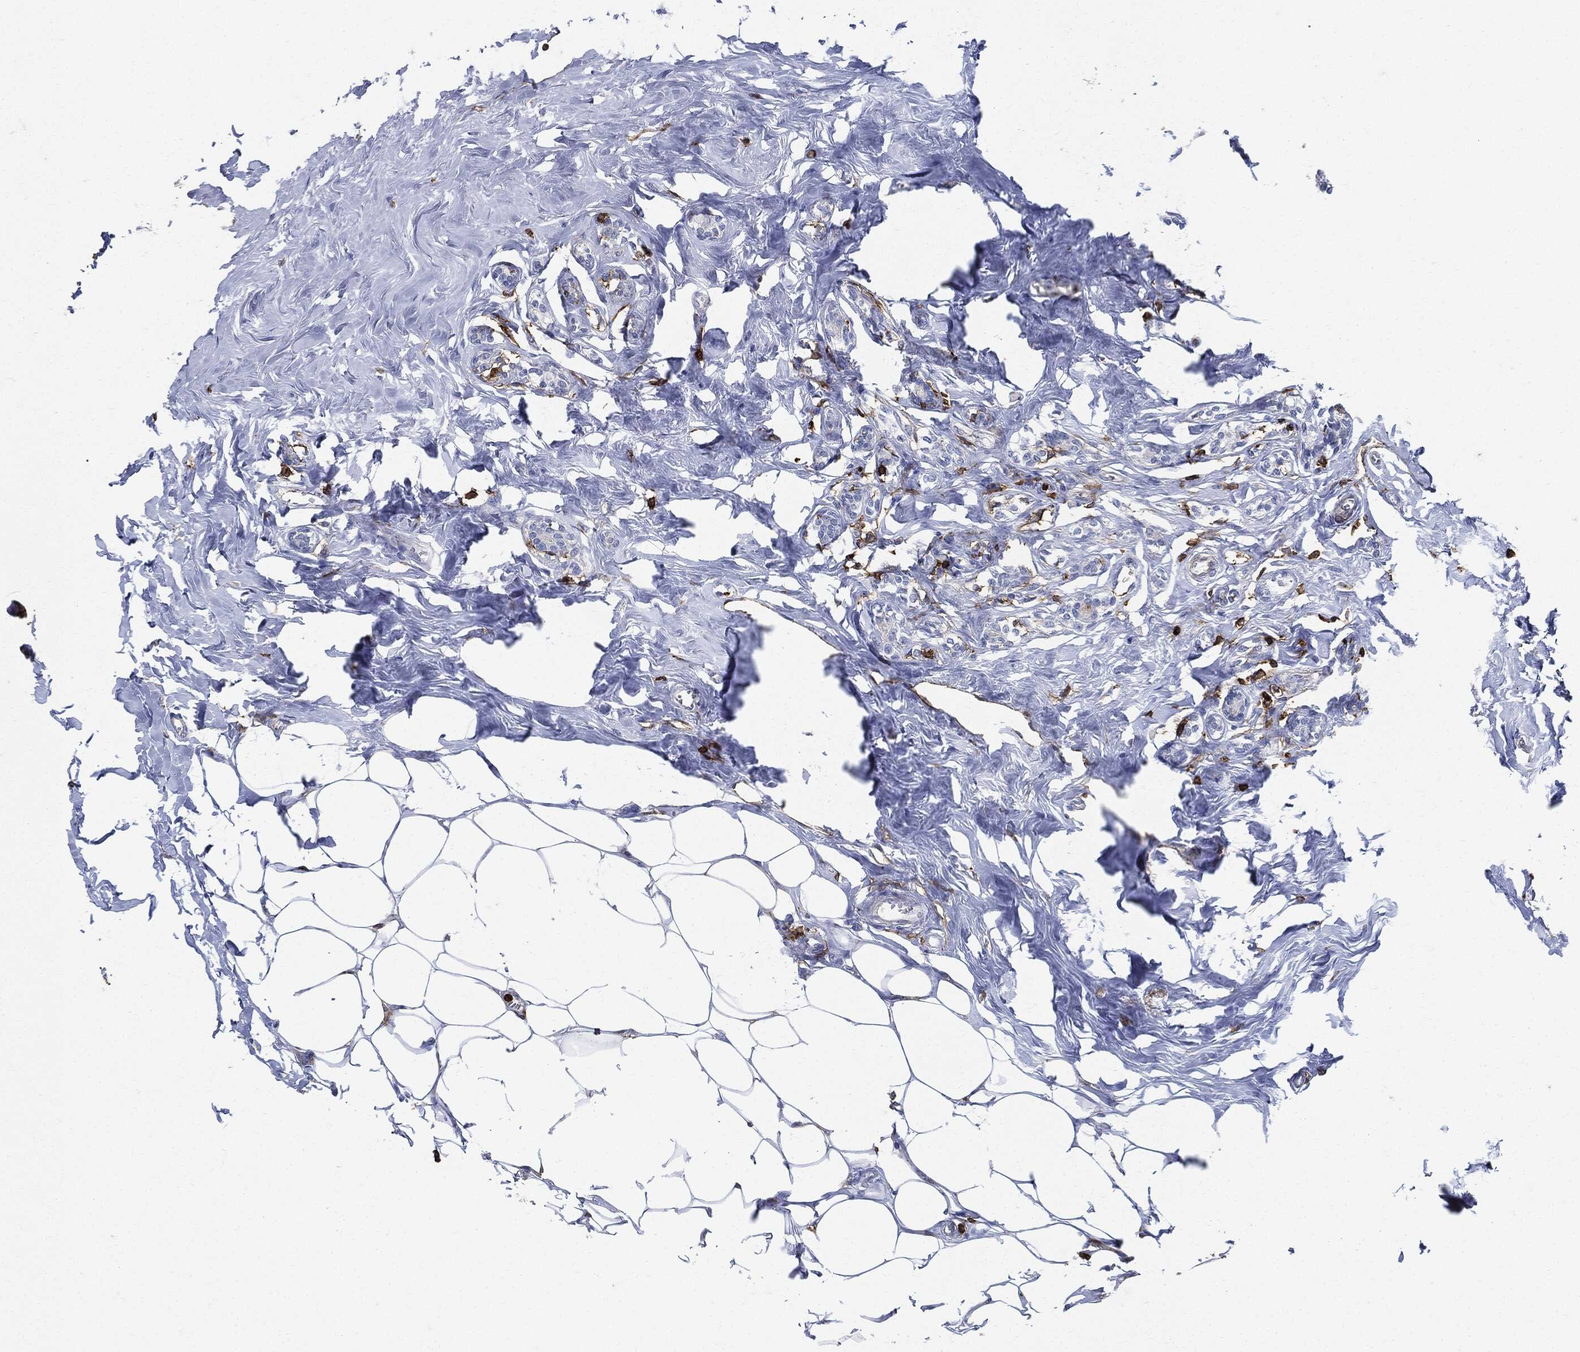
{"staining": {"intensity": "negative", "quantity": "none", "location": "none"}, "tissue": "breast cancer", "cell_type": "Tumor cells", "image_type": "cancer", "snomed": [{"axis": "morphology", "description": "Duct carcinoma"}, {"axis": "topography", "description": "Breast"}], "caption": "Immunohistochemistry image of neoplastic tissue: human breast cancer (intraductal carcinoma) stained with DAB (3,3'-diaminobenzidine) demonstrates no significant protein expression in tumor cells.", "gene": "PTPRC", "patient": {"sex": "female", "age": 83}}